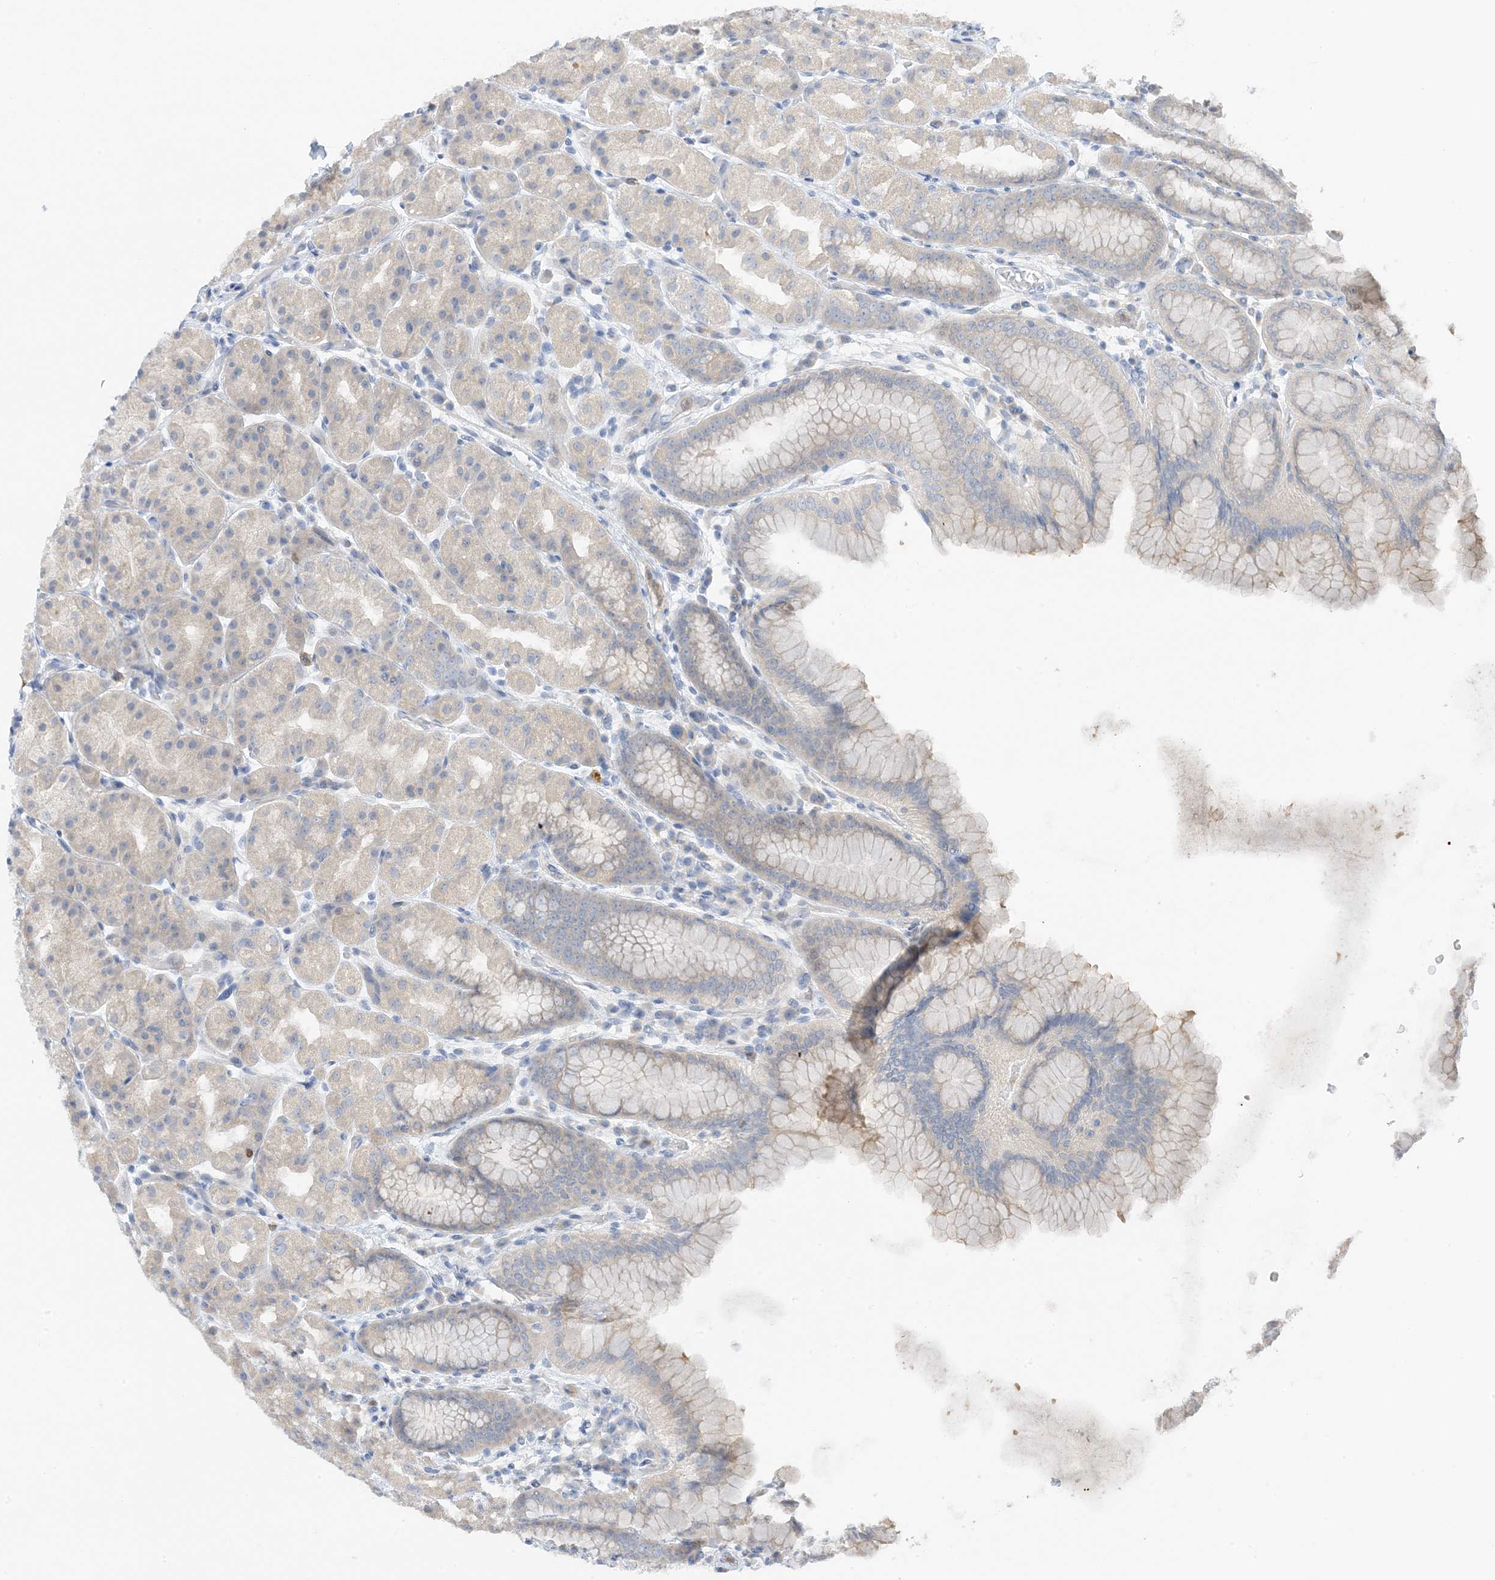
{"staining": {"intensity": "negative", "quantity": "none", "location": "none"}, "tissue": "stomach", "cell_type": "Glandular cells", "image_type": "normal", "snomed": [{"axis": "morphology", "description": "Normal tissue, NOS"}, {"axis": "topography", "description": "Stomach, upper"}], "caption": "A high-resolution micrograph shows immunohistochemistry staining of benign stomach, which displays no significant positivity in glandular cells.", "gene": "KIFBP", "patient": {"sex": "male", "age": 68}}